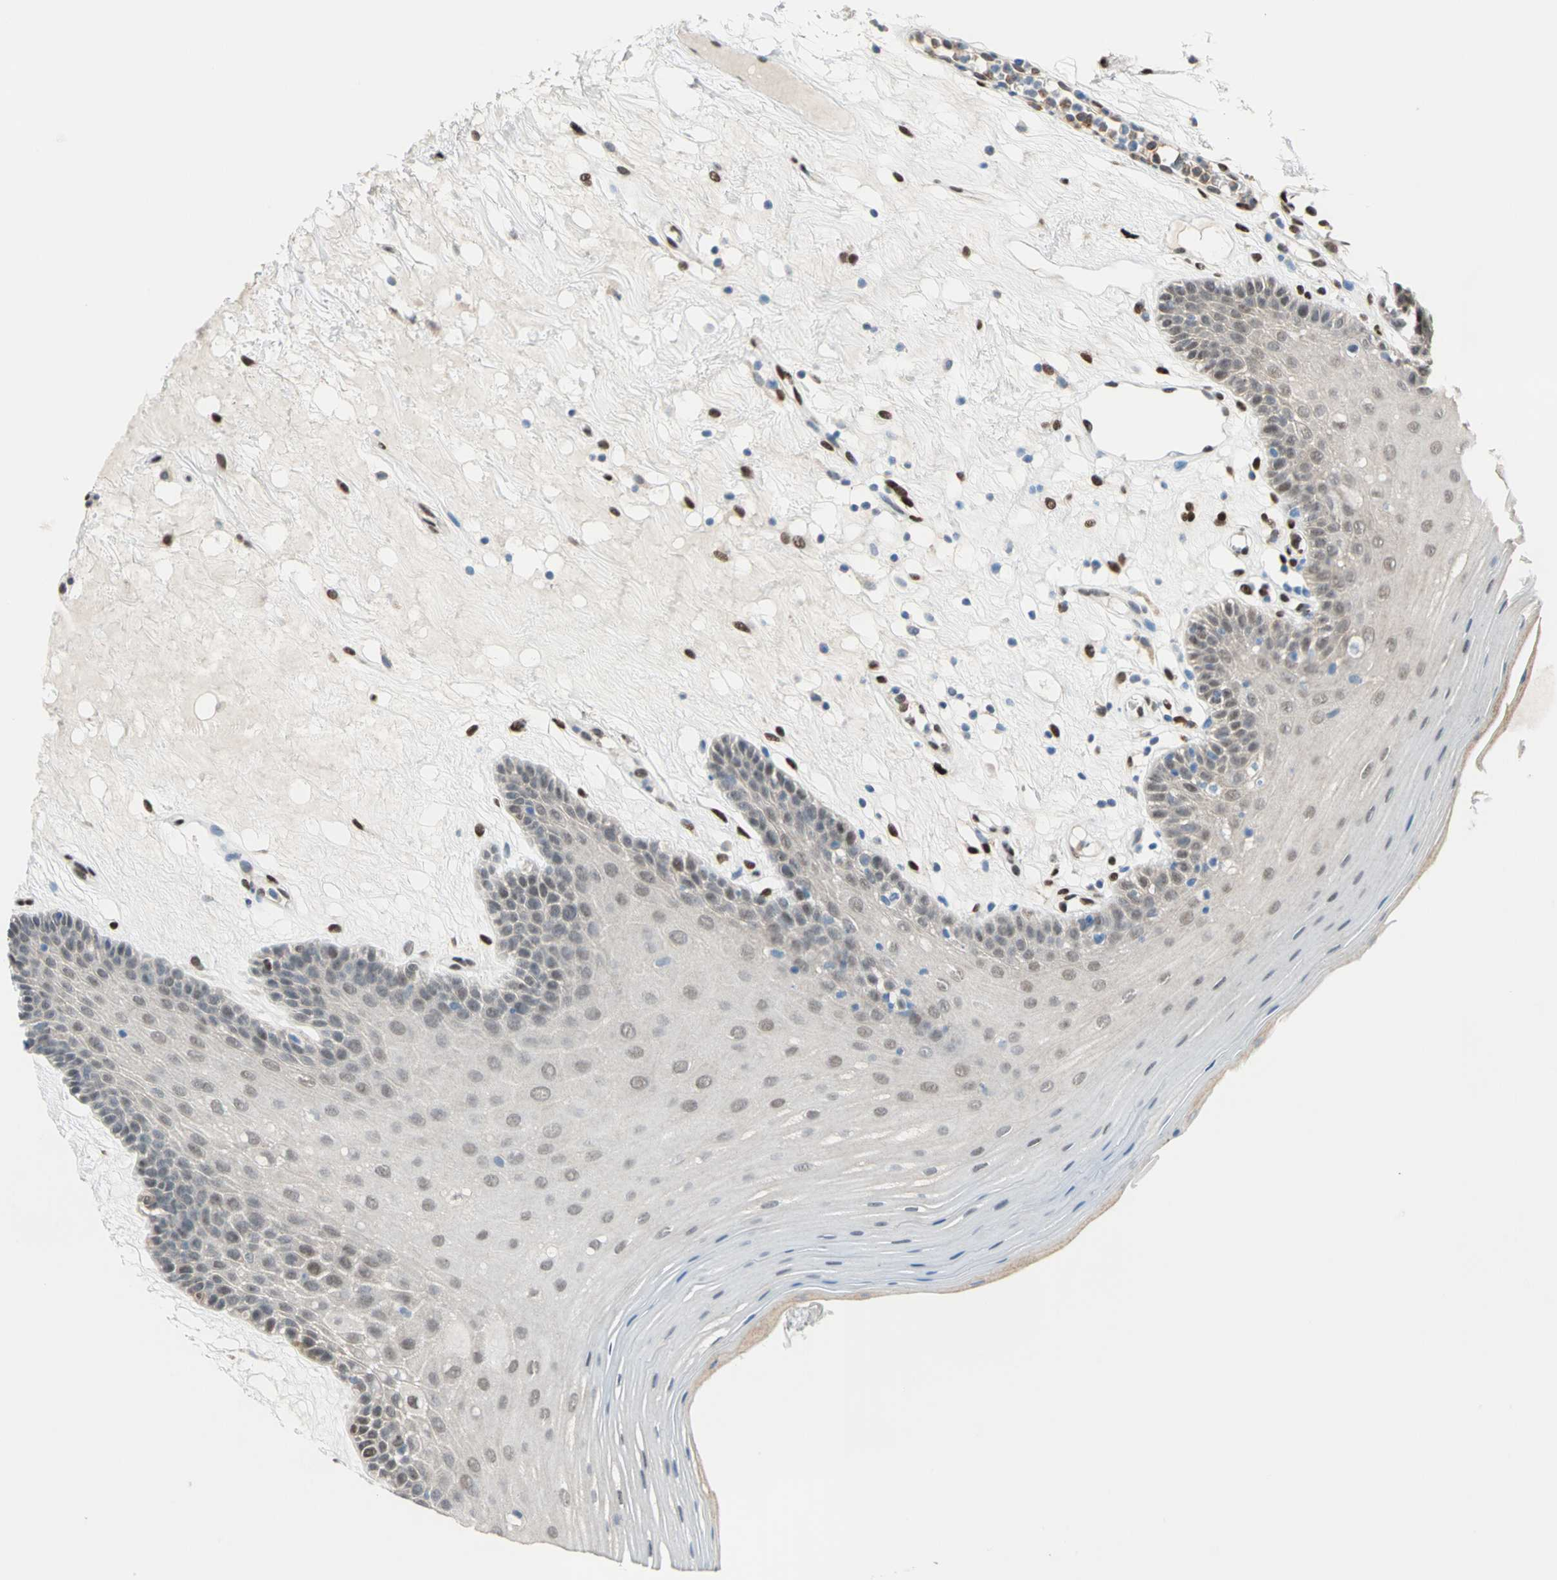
{"staining": {"intensity": "weak", "quantity": ">75%", "location": "cytoplasmic/membranous,nuclear"}, "tissue": "oral mucosa", "cell_type": "Squamous epithelial cells", "image_type": "normal", "snomed": [{"axis": "morphology", "description": "Normal tissue, NOS"}, {"axis": "morphology", "description": "Squamous cell carcinoma, NOS"}, {"axis": "topography", "description": "Skeletal muscle"}, {"axis": "topography", "description": "Oral tissue"}, {"axis": "topography", "description": "Head-Neck"}], "caption": "Immunohistochemistry (IHC) of normal oral mucosa displays low levels of weak cytoplasmic/membranous,nuclear expression in approximately >75% of squamous epithelial cells.", "gene": "RBFOX2", "patient": {"sex": "male", "age": 71}}